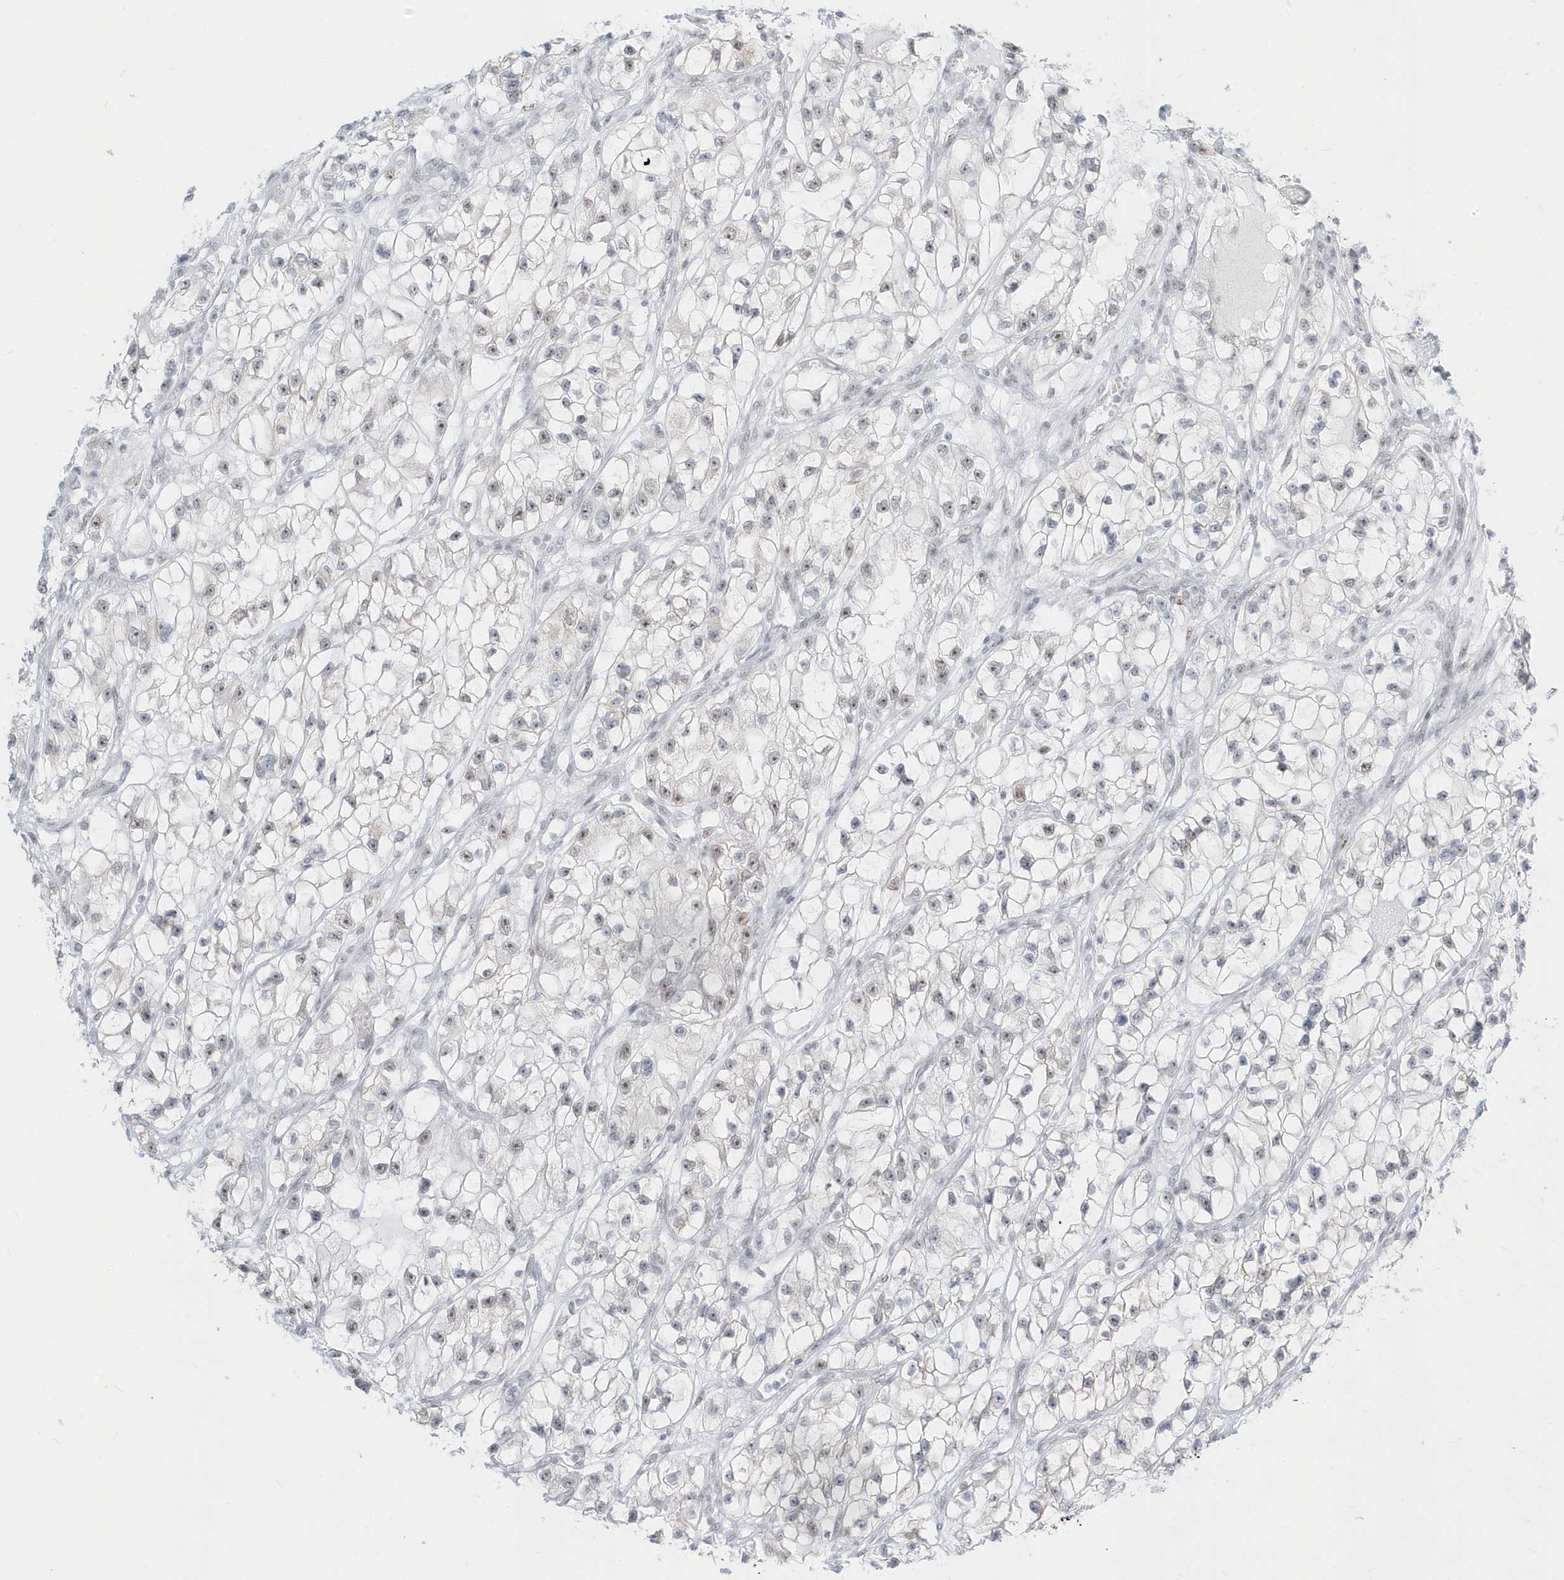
{"staining": {"intensity": "weak", "quantity": "25%-75%", "location": "nuclear"}, "tissue": "renal cancer", "cell_type": "Tumor cells", "image_type": "cancer", "snomed": [{"axis": "morphology", "description": "Adenocarcinoma, NOS"}, {"axis": "topography", "description": "Kidney"}], "caption": "Renal cancer (adenocarcinoma) stained for a protein exhibits weak nuclear positivity in tumor cells.", "gene": "PLEKHN1", "patient": {"sex": "female", "age": 57}}